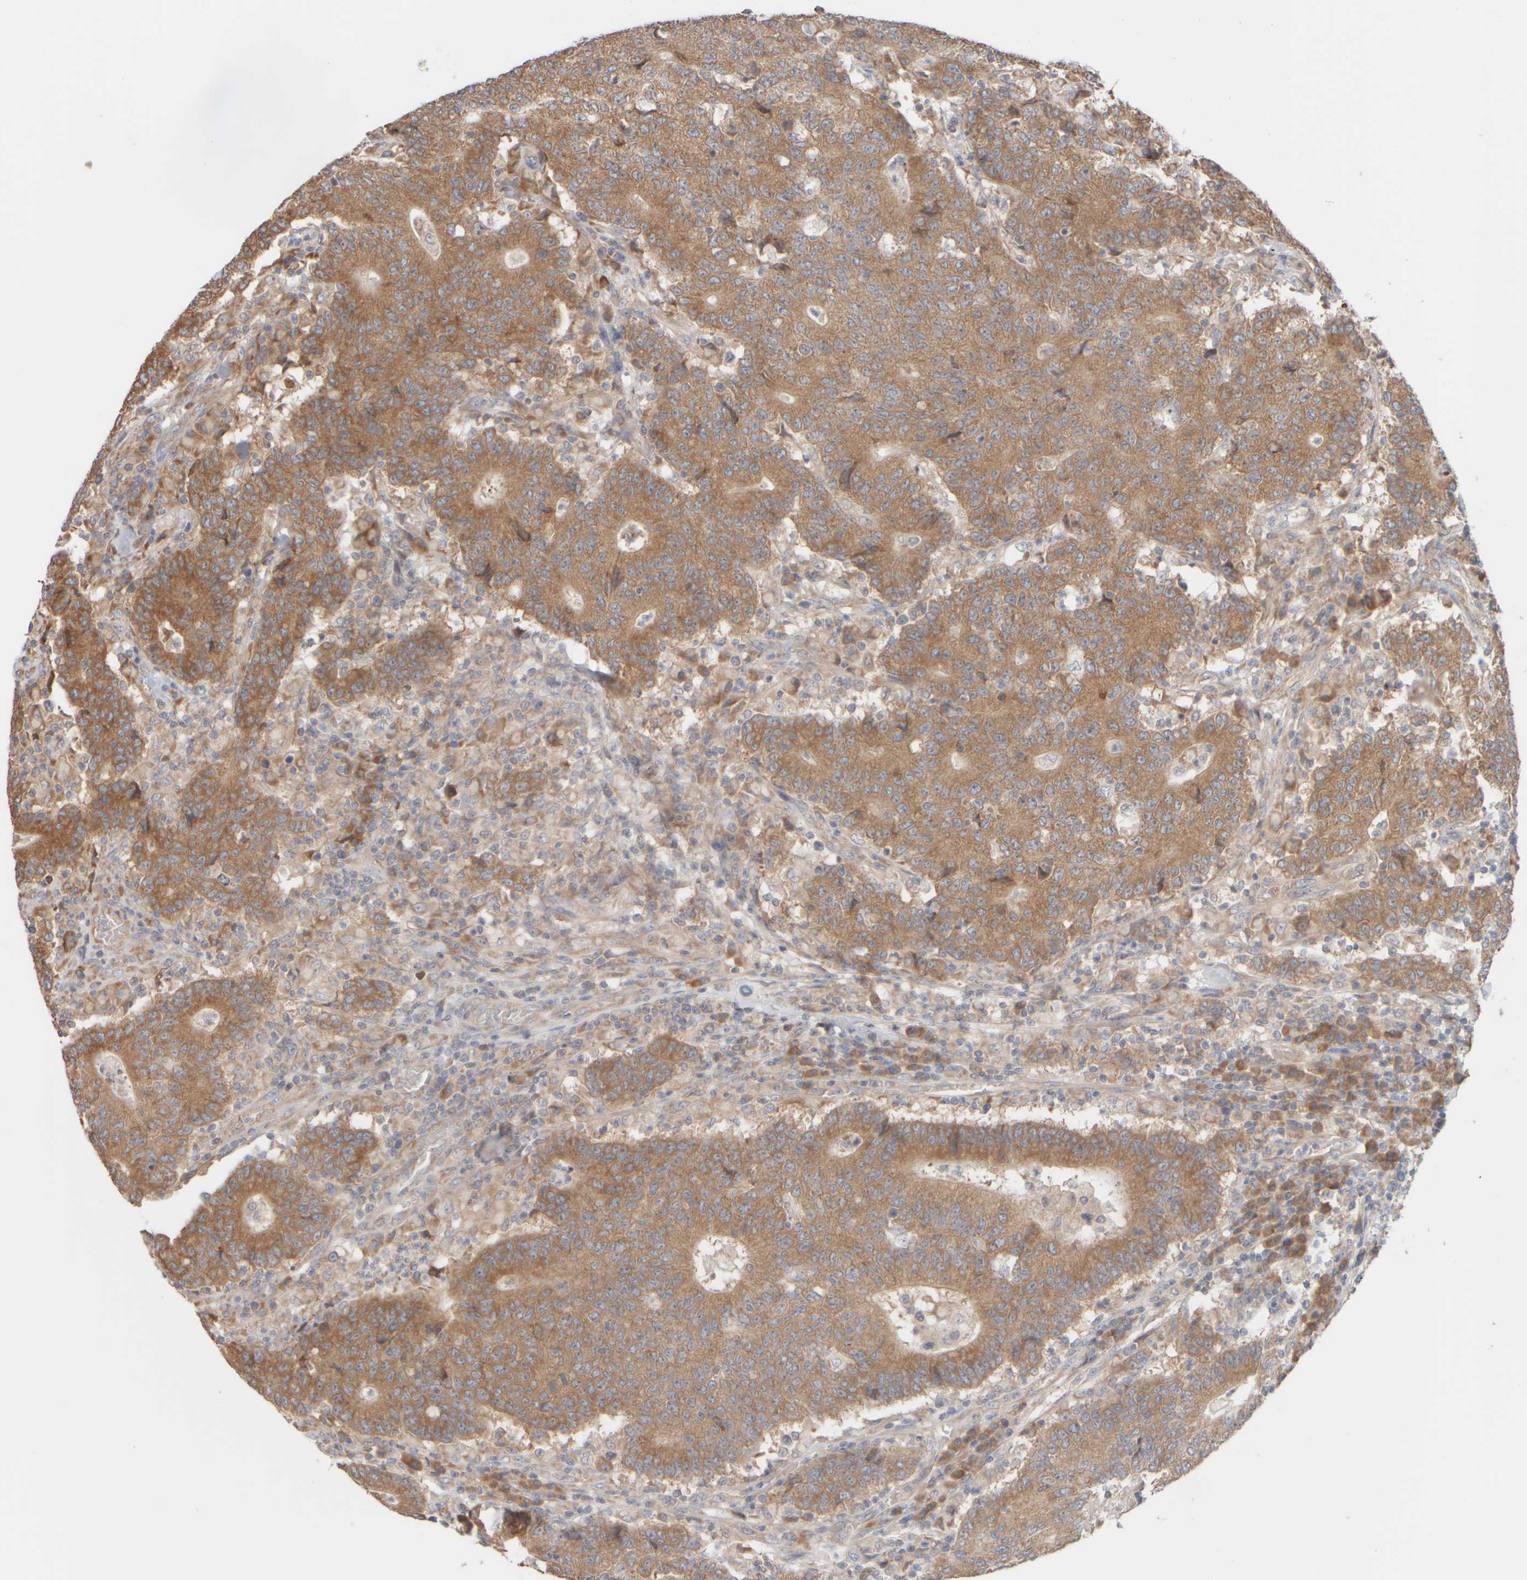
{"staining": {"intensity": "moderate", "quantity": ">75%", "location": "cytoplasmic/membranous"}, "tissue": "colorectal cancer", "cell_type": "Tumor cells", "image_type": "cancer", "snomed": [{"axis": "morphology", "description": "Normal tissue, NOS"}, {"axis": "morphology", "description": "Adenocarcinoma, NOS"}, {"axis": "topography", "description": "Colon"}], "caption": "The micrograph demonstrates immunohistochemical staining of adenocarcinoma (colorectal). There is moderate cytoplasmic/membranous positivity is present in about >75% of tumor cells.", "gene": "EIF2B3", "patient": {"sex": "female", "age": 75}}